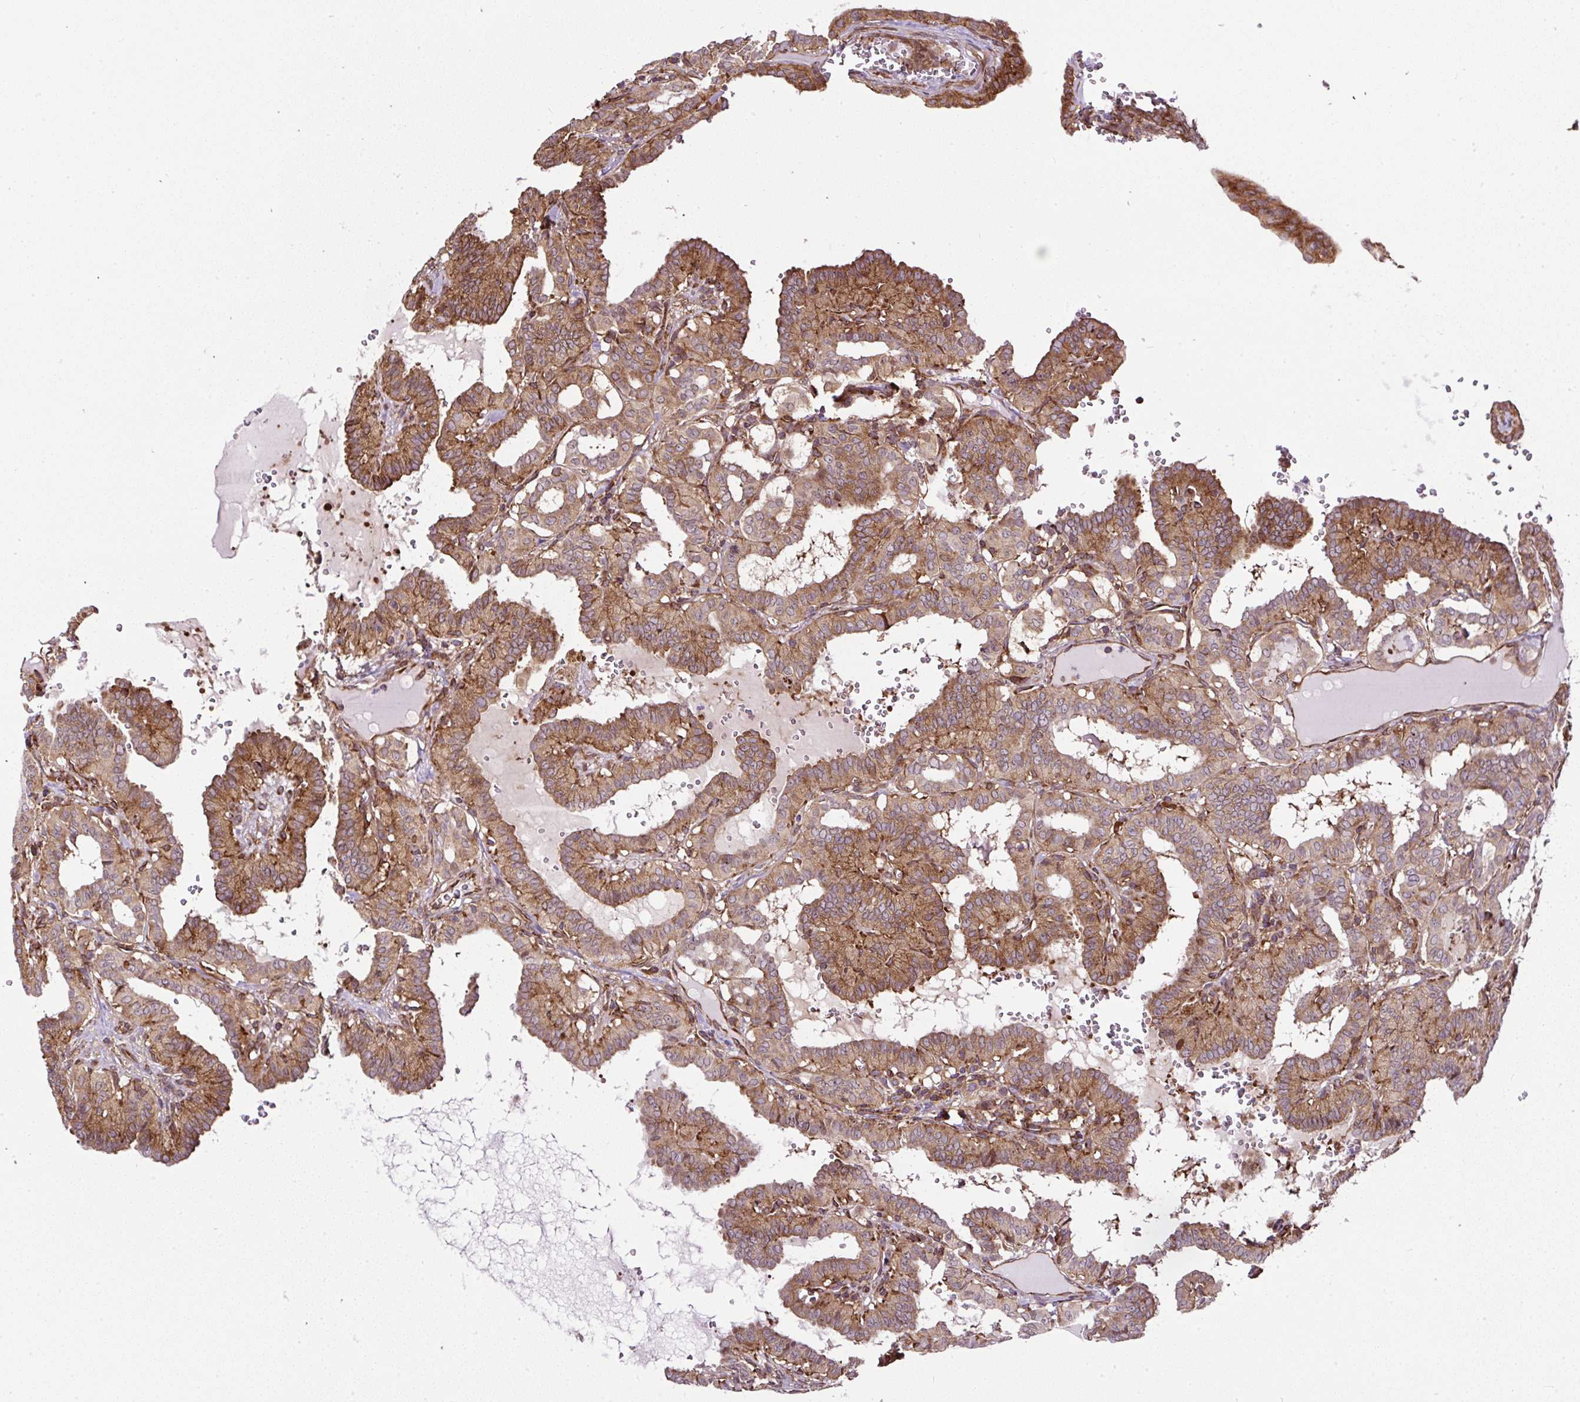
{"staining": {"intensity": "moderate", "quantity": ">75%", "location": "cytoplasmic/membranous"}, "tissue": "thyroid cancer", "cell_type": "Tumor cells", "image_type": "cancer", "snomed": [{"axis": "morphology", "description": "Papillary adenocarcinoma, NOS"}, {"axis": "topography", "description": "Thyroid gland"}], "caption": "DAB (3,3'-diaminobenzidine) immunohistochemical staining of human papillary adenocarcinoma (thyroid) demonstrates moderate cytoplasmic/membranous protein staining in about >75% of tumor cells.", "gene": "KDM4E", "patient": {"sex": "female", "age": 21}}